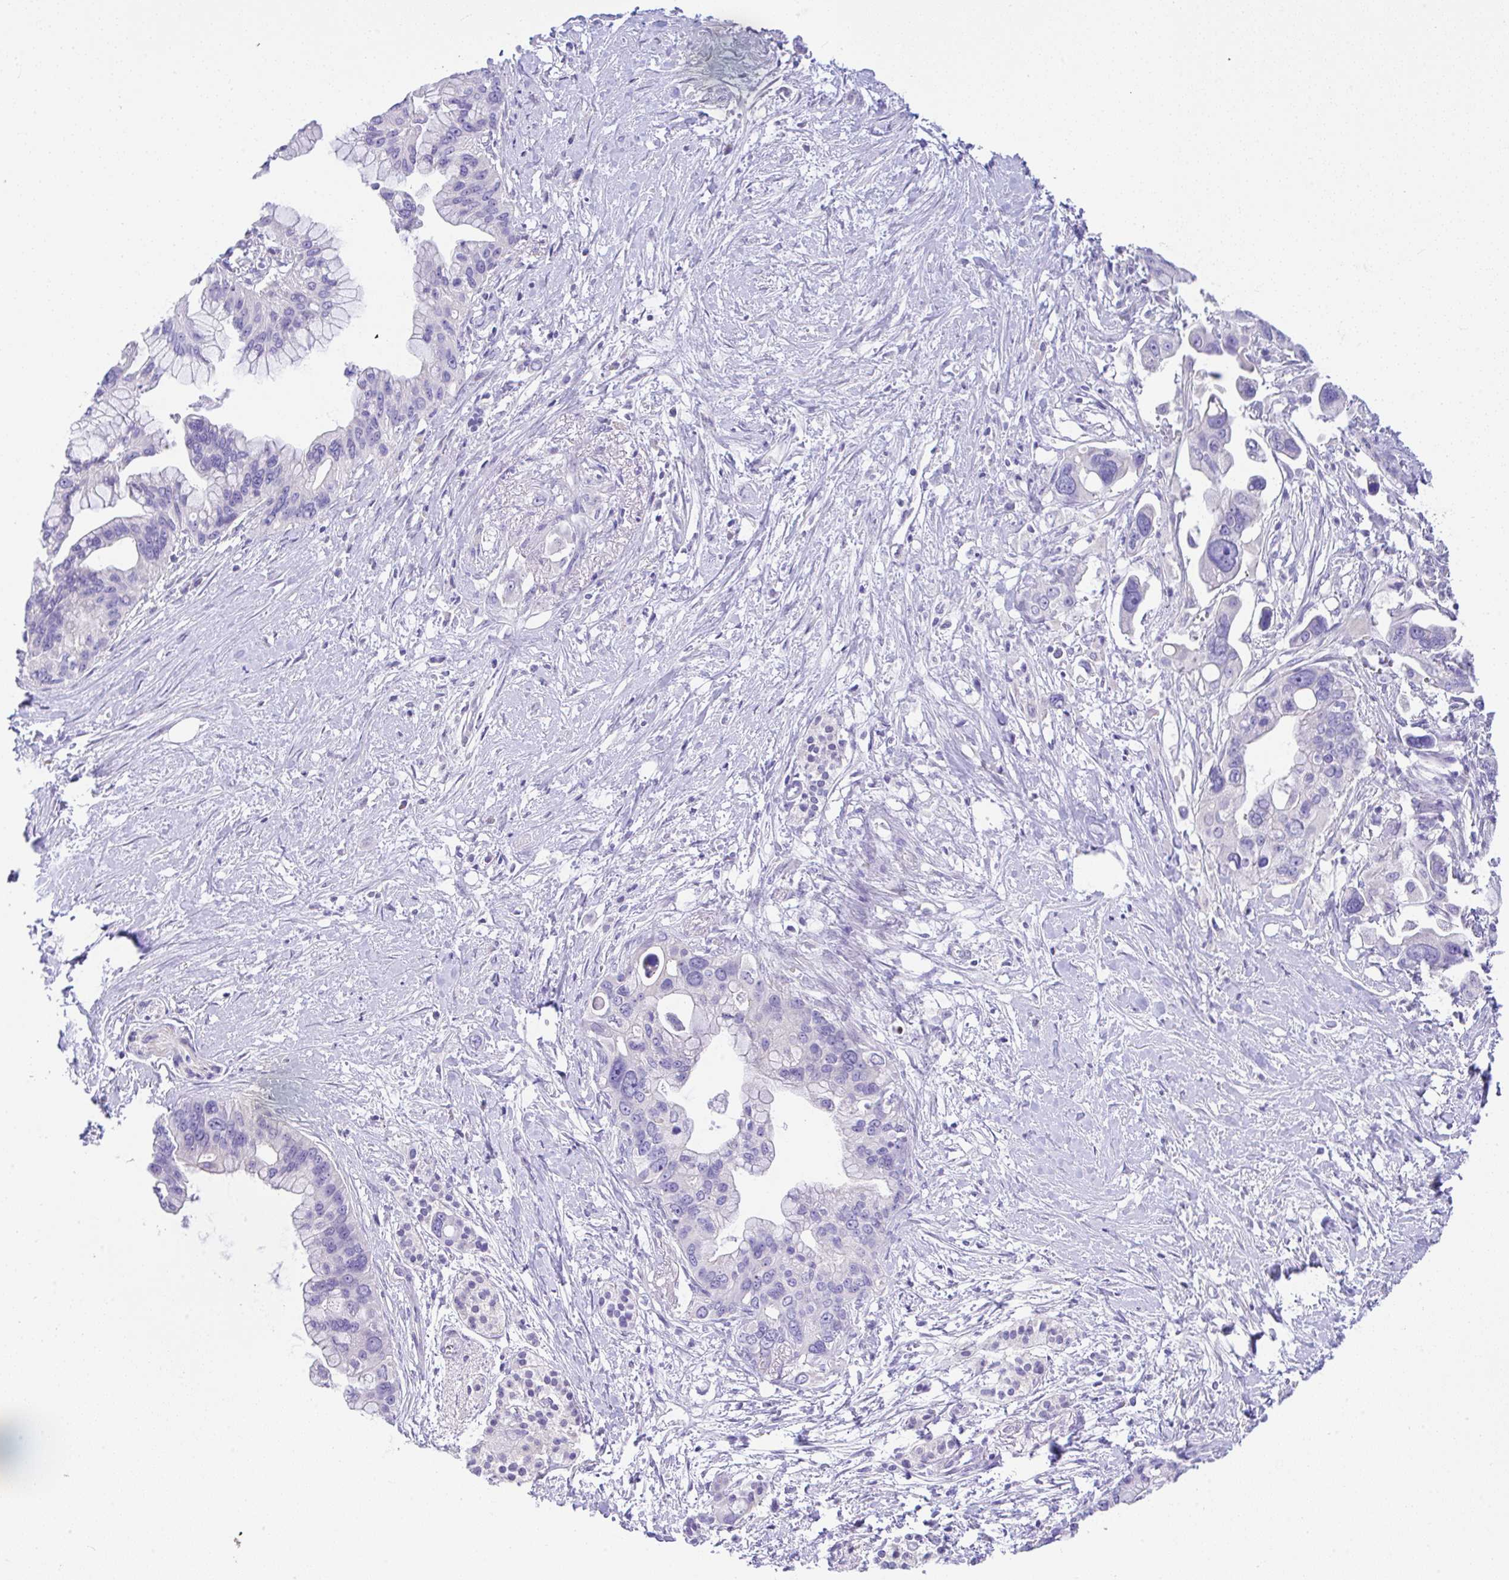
{"staining": {"intensity": "negative", "quantity": "none", "location": "none"}, "tissue": "pancreatic cancer", "cell_type": "Tumor cells", "image_type": "cancer", "snomed": [{"axis": "morphology", "description": "Adenocarcinoma, NOS"}, {"axis": "topography", "description": "Pancreas"}], "caption": "Tumor cells are negative for brown protein staining in pancreatic cancer.", "gene": "SERPINE3", "patient": {"sex": "female", "age": 83}}